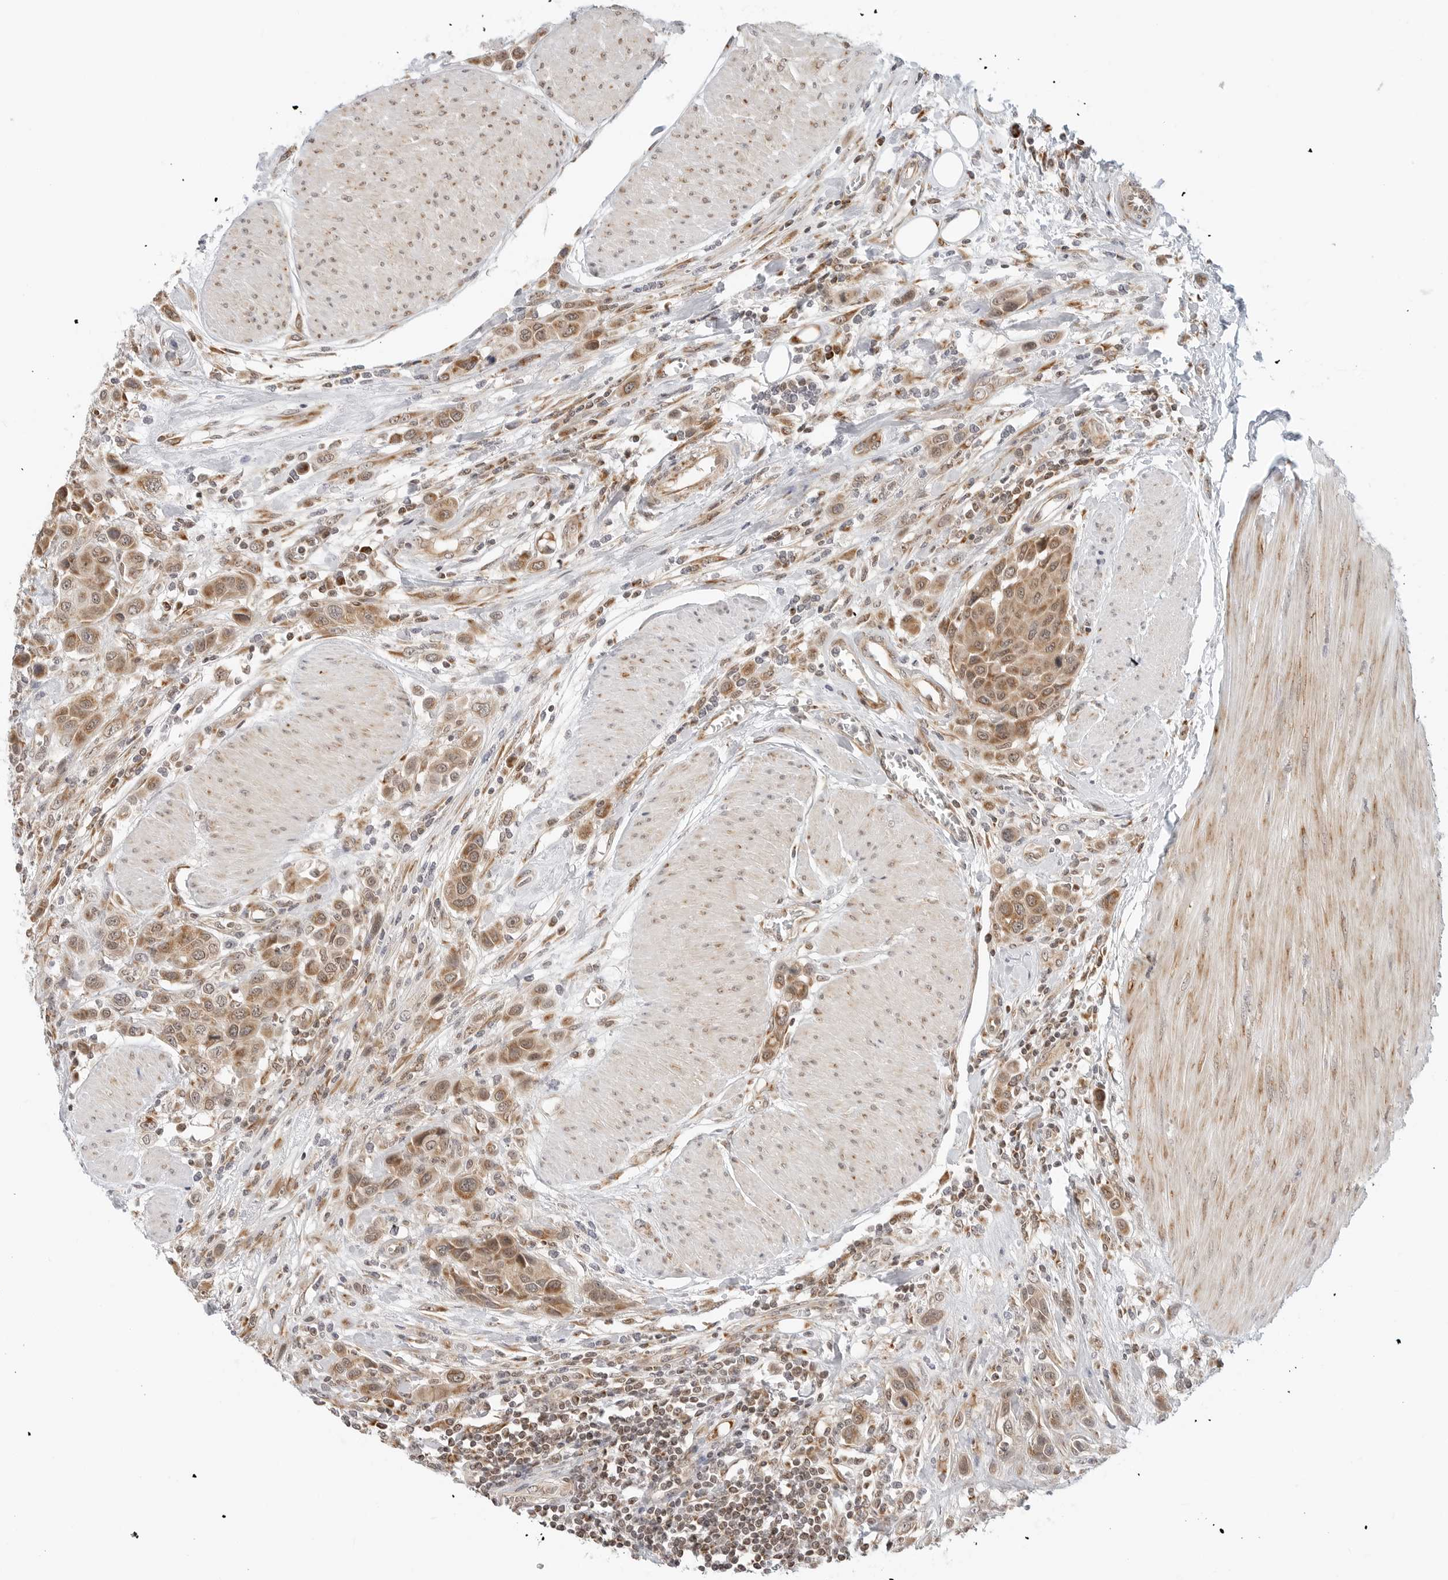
{"staining": {"intensity": "moderate", "quantity": ">75%", "location": "cytoplasmic/membranous"}, "tissue": "urothelial cancer", "cell_type": "Tumor cells", "image_type": "cancer", "snomed": [{"axis": "morphology", "description": "Urothelial carcinoma, High grade"}, {"axis": "topography", "description": "Urinary bladder"}], "caption": "A medium amount of moderate cytoplasmic/membranous staining is identified in approximately >75% of tumor cells in high-grade urothelial carcinoma tissue.", "gene": "POLR3GL", "patient": {"sex": "male", "age": 50}}